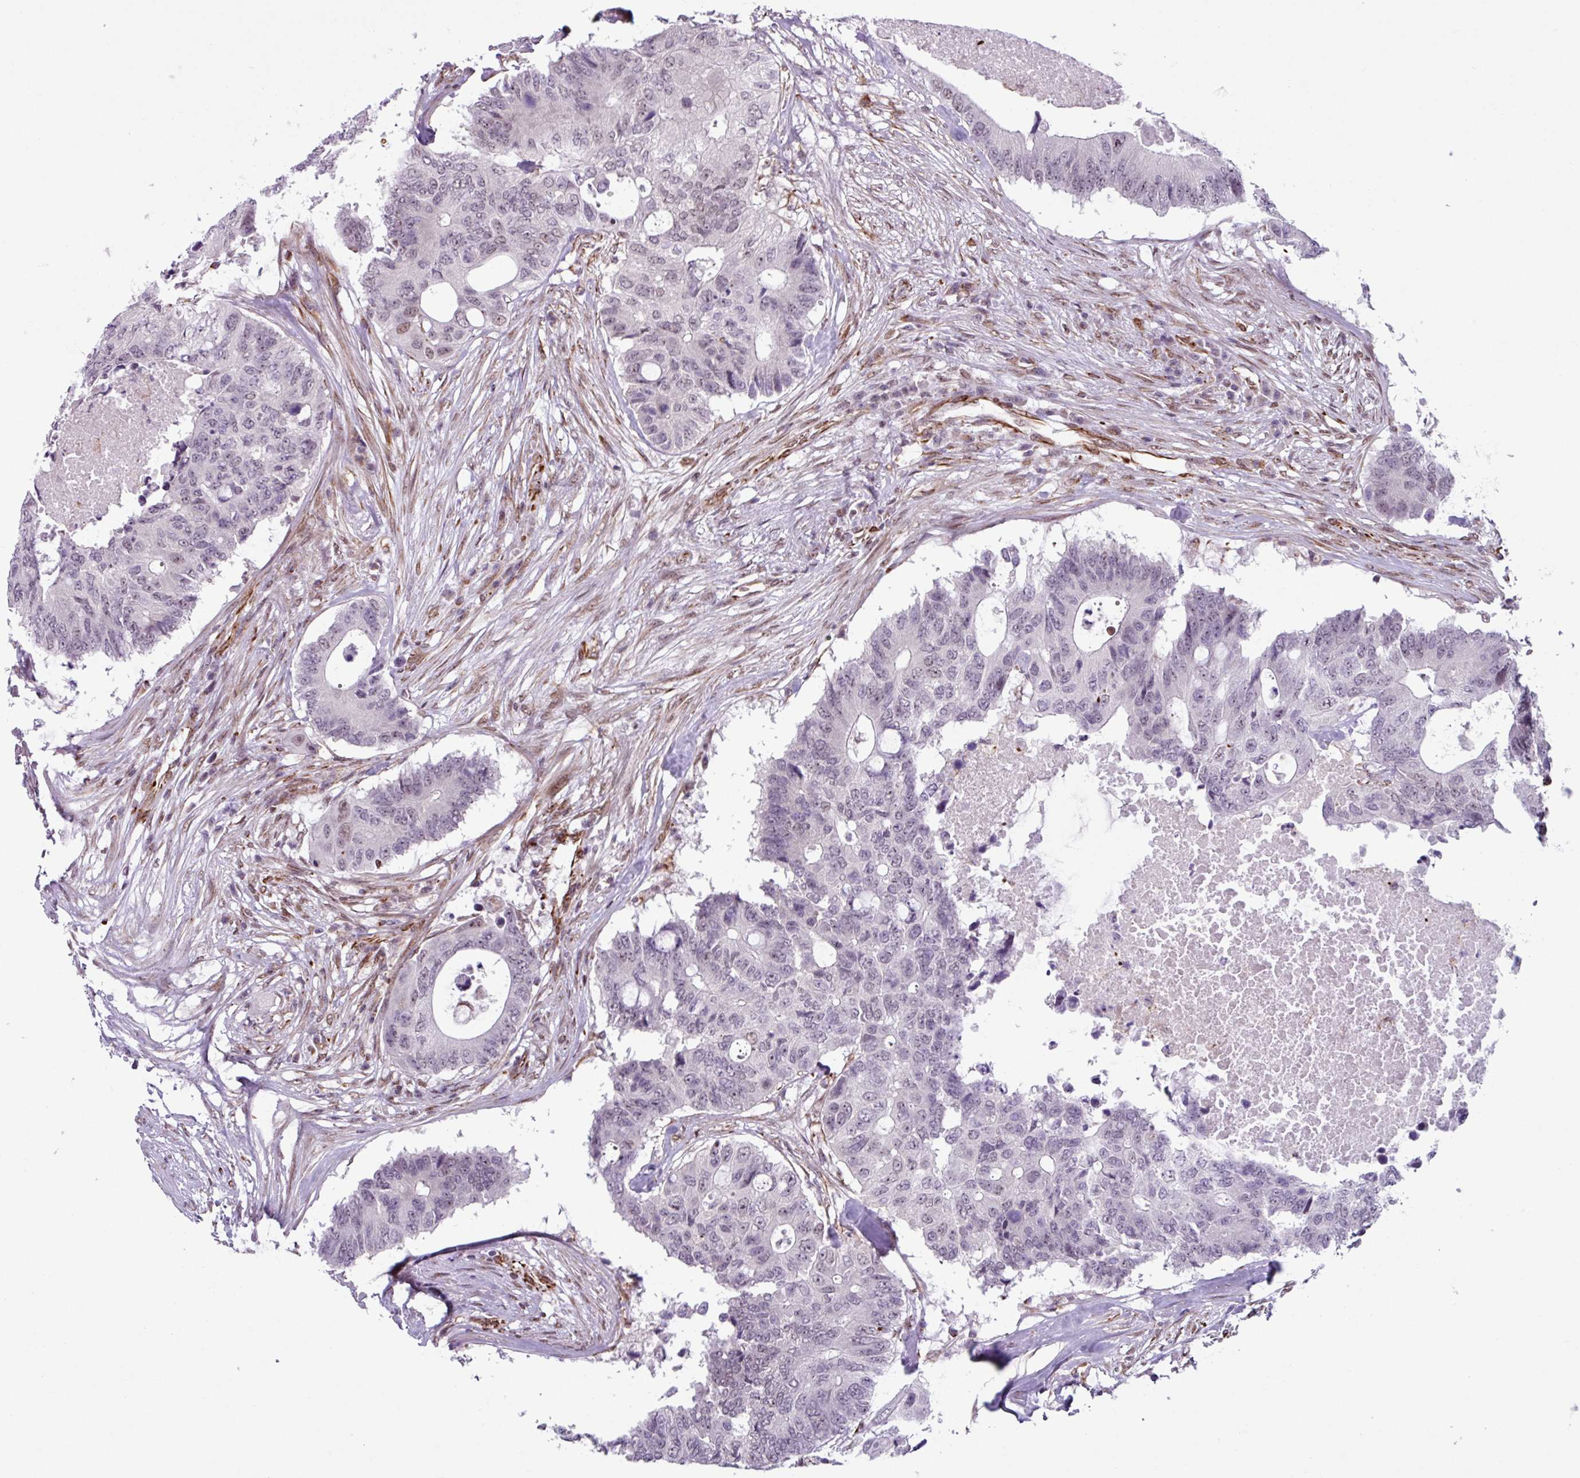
{"staining": {"intensity": "negative", "quantity": "none", "location": "none"}, "tissue": "colorectal cancer", "cell_type": "Tumor cells", "image_type": "cancer", "snomed": [{"axis": "morphology", "description": "Adenocarcinoma, NOS"}, {"axis": "topography", "description": "Colon"}], "caption": "This is an immunohistochemistry image of adenocarcinoma (colorectal). There is no expression in tumor cells.", "gene": "CHD3", "patient": {"sex": "male", "age": 71}}